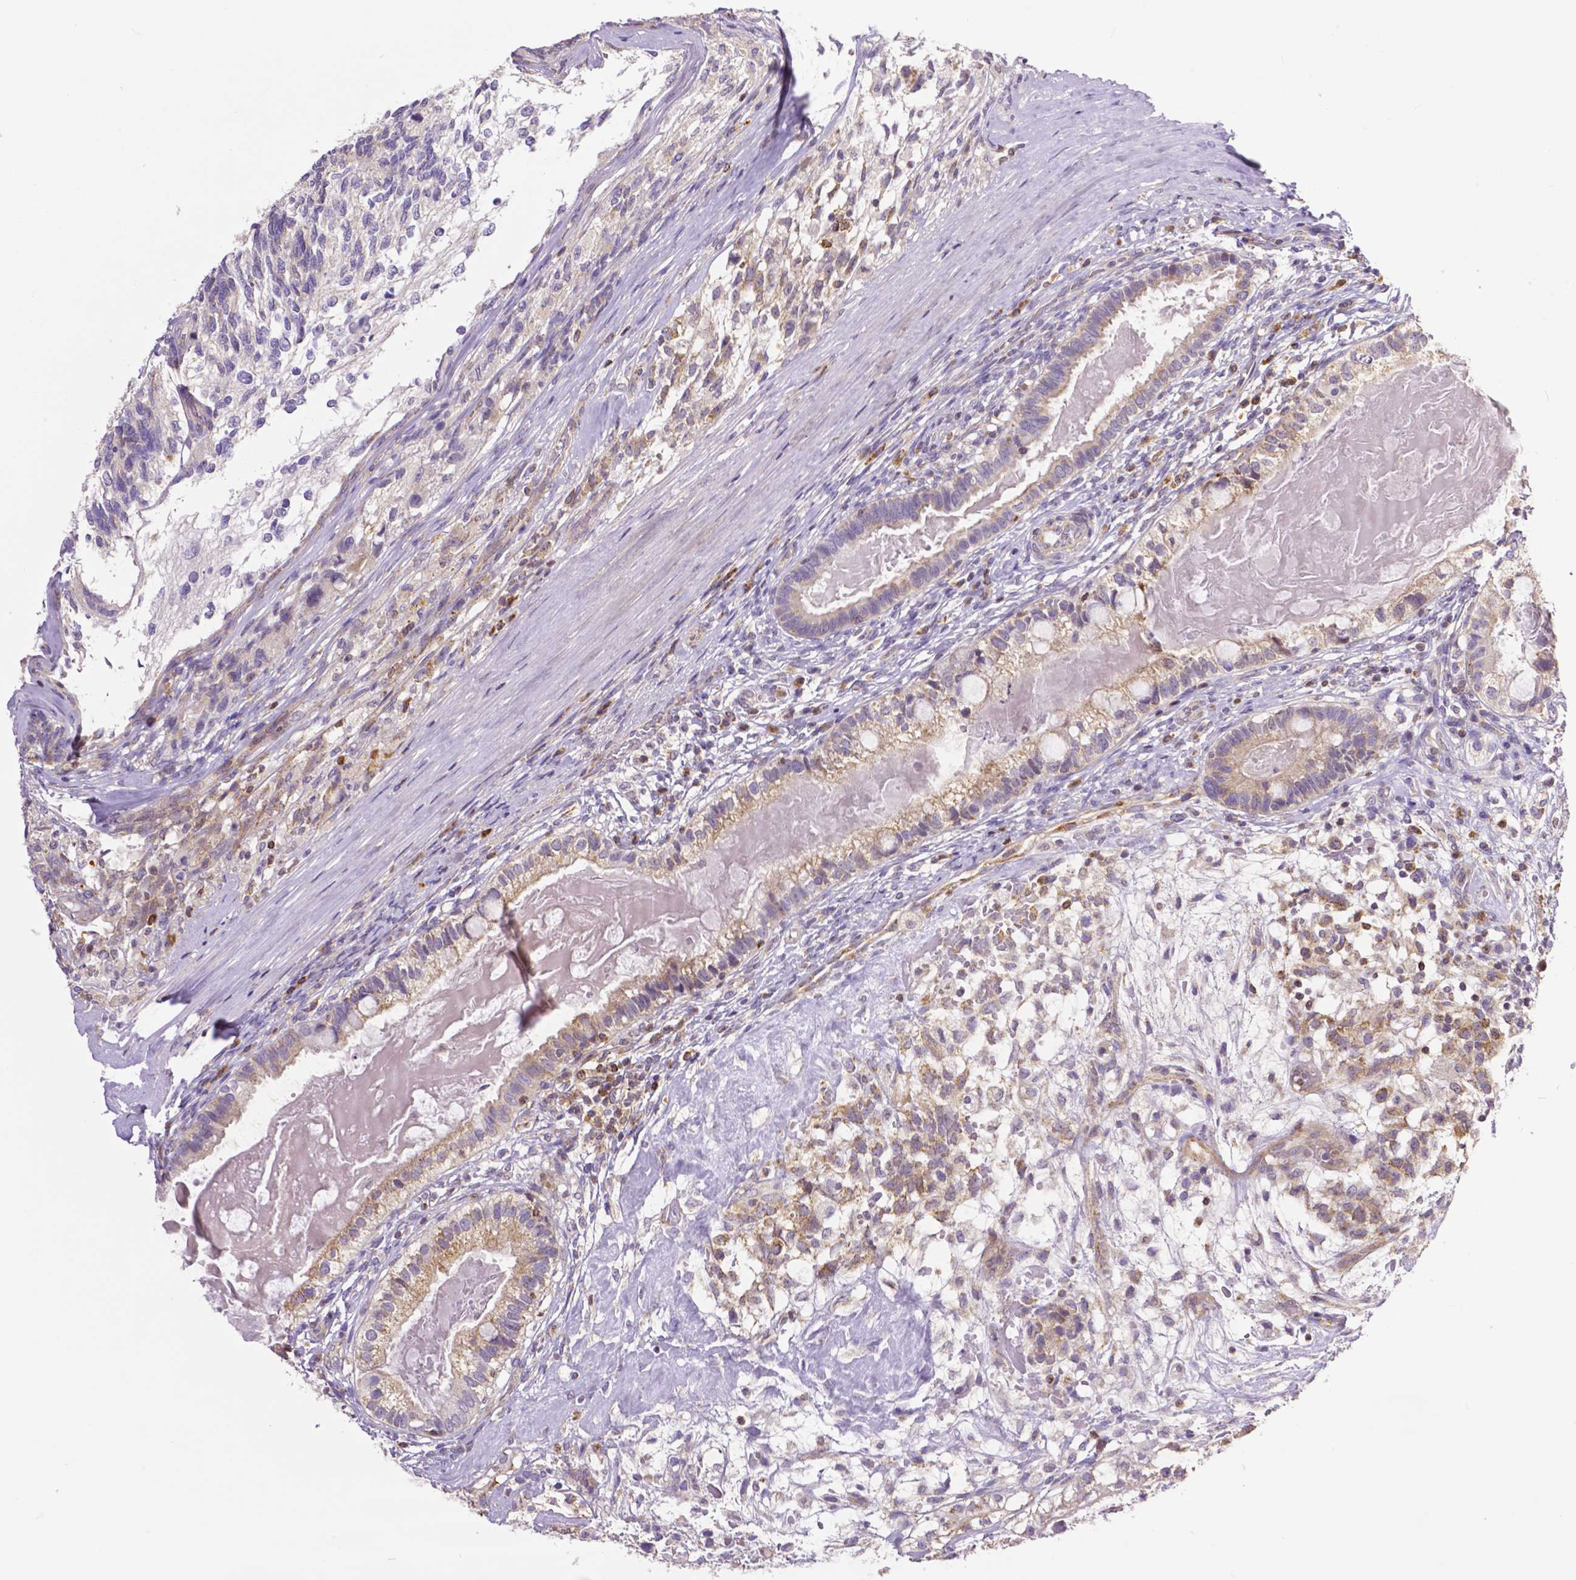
{"staining": {"intensity": "weak", "quantity": "25%-75%", "location": "cytoplasmic/membranous"}, "tissue": "testis cancer", "cell_type": "Tumor cells", "image_type": "cancer", "snomed": [{"axis": "morphology", "description": "Seminoma, NOS"}, {"axis": "morphology", "description": "Carcinoma, Embryonal, NOS"}, {"axis": "topography", "description": "Testis"}], "caption": "A low amount of weak cytoplasmic/membranous staining is appreciated in about 25%-75% of tumor cells in testis cancer tissue. The protein is shown in brown color, while the nuclei are stained blue.", "gene": "MCL1", "patient": {"sex": "male", "age": 41}}